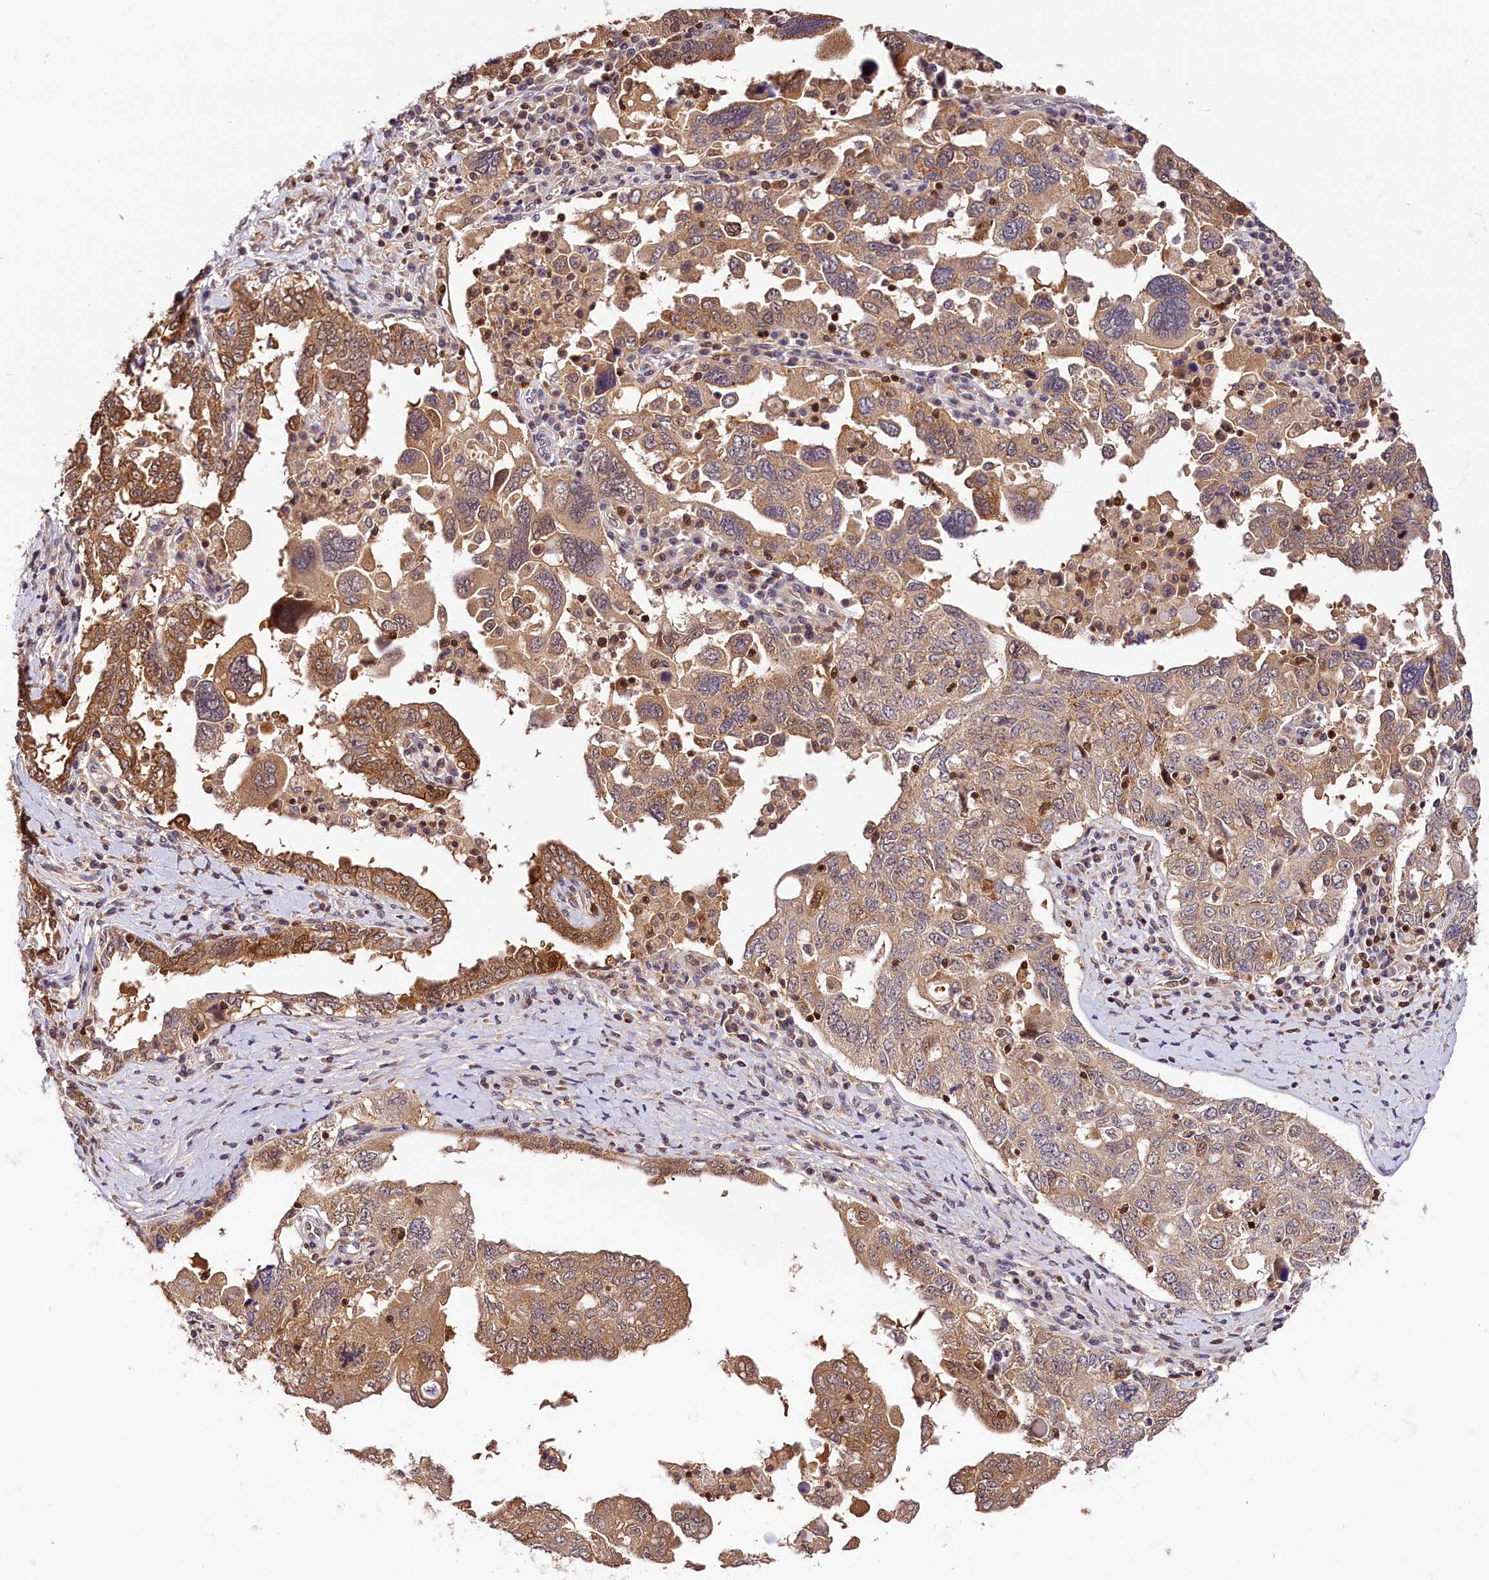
{"staining": {"intensity": "moderate", "quantity": ">75%", "location": "cytoplasmic/membranous"}, "tissue": "ovarian cancer", "cell_type": "Tumor cells", "image_type": "cancer", "snomed": [{"axis": "morphology", "description": "Carcinoma, endometroid"}, {"axis": "topography", "description": "Ovary"}], "caption": "Ovarian endometroid carcinoma stained for a protein displays moderate cytoplasmic/membranous positivity in tumor cells.", "gene": "CHORDC1", "patient": {"sex": "female", "age": 62}}